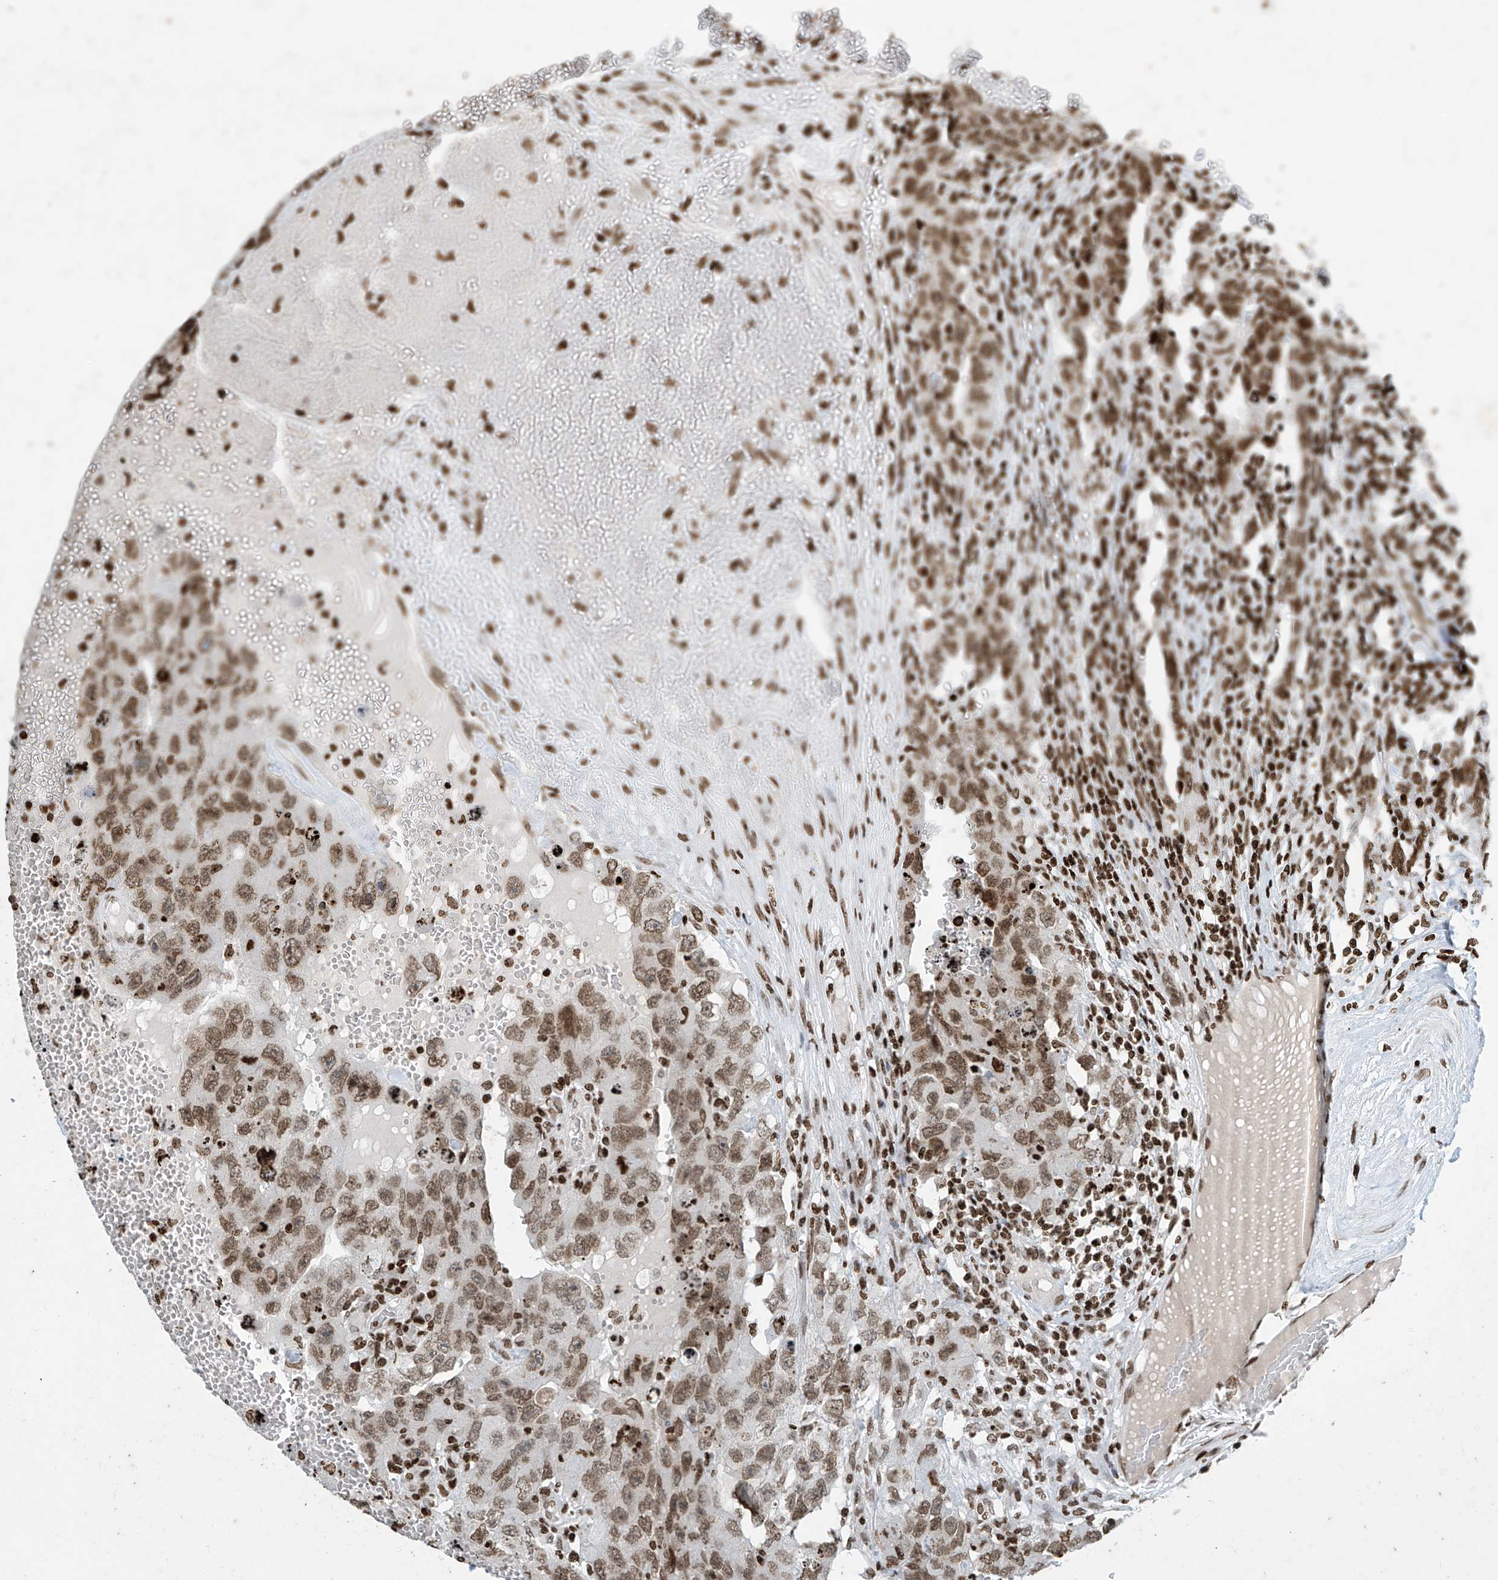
{"staining": {"intensity": "moderate", "quantity": ">75%", "location": "nuclear"}, "tissue": "testis cancer", "cell_type": "Tumor cells", "image_type": "cancer", "snomed": [{"axis": "morphology", "description": "Carcinoma, Embryonal, NOS"}, {"axis": "topography", "description": "Testis"}], "caption": "IHC staining of embryonal carcinoma (testis), which displays medium levels of moderate nuclear positivity in about >75% of tumor cells indicating moderate nuclear protein positivity. The staining was performed using DAB (3,3'-diaminobenzidine) (brown) for protein detection and nuclei were counterstained in hematoxylin (blue).", "gene": "H4C16", "patient": {"sex": "male", "age": 26}}